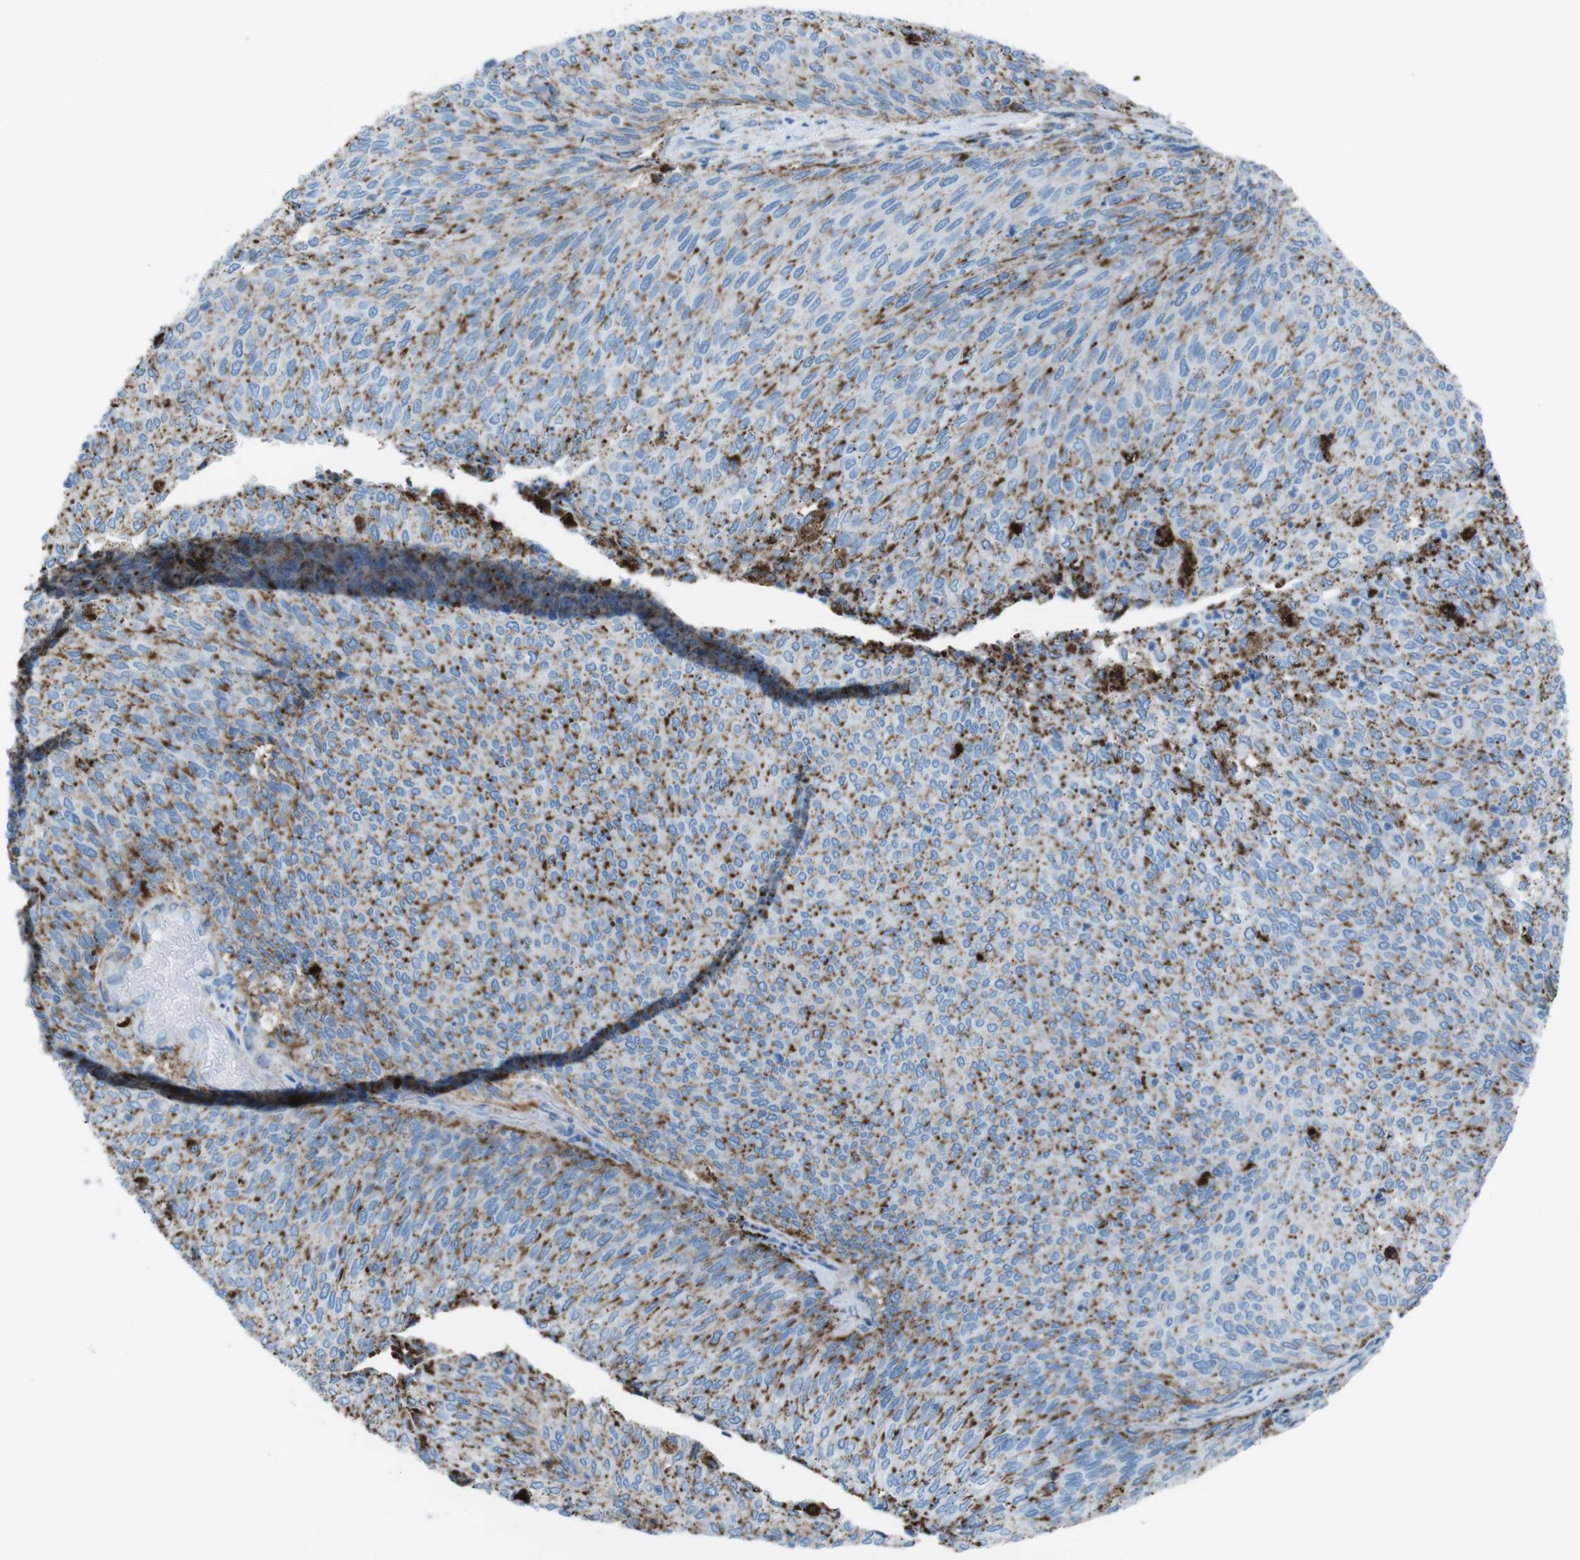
{"staining": {"intensity": "strong", "quantity": ">75%", "location": "cytoplasmic/membranous"}, "tissue": "urothelial cancer", "cell_type": "Tumor cells", "image_type": "cancer", "snomed": [{"axis": "morphology", "description": "Urothelial carcinoma, Low grade"}, {"axis": "topography", "description": "Urinary bladder"}], "caption": "IHC staining of urothelial carcinoma (low-grade), which displays high levels of strong cytoplasmic/membranous expression in about >75% of tumor cells indicating strong cytoplasmic/membranous protein staining. The staining was performed using DAB (3,3'-diaminobenzidine) (brown) for protein detection and nuclei were counterstained in hematoxylin (blue).", "gene": "SCARB2", "patient": {"sex": "female", "age": 79}}